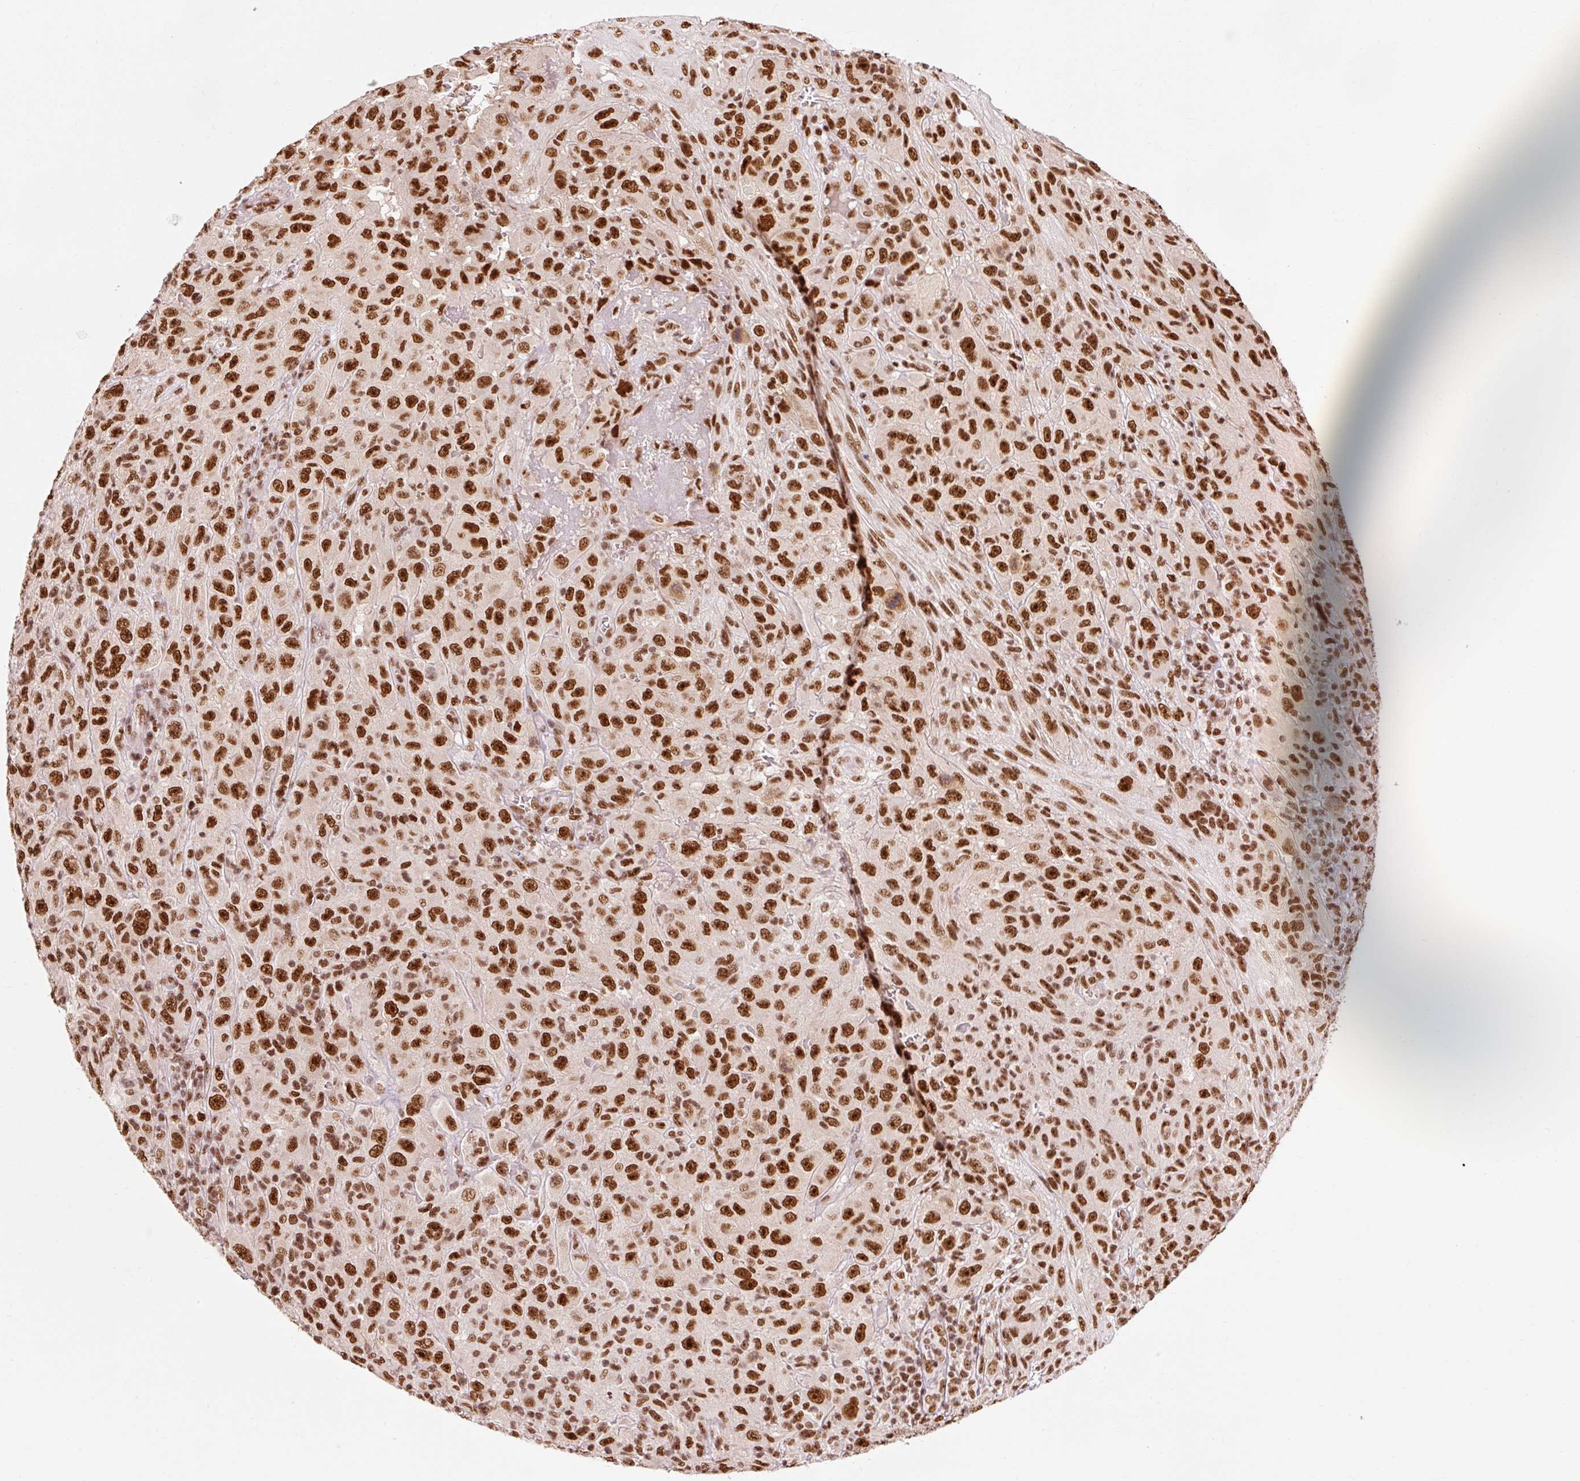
{"staining": {"intensity": "strong", "quantity": ">75%", "location": "nuclear"}, "tissue": "melanoma", "cell_type": "Tumor cells", "image_type": "cancer", "snomed": [{"axis": "morphology", "description": "Malignant melanoma, NOS"}, {"axis": "topography", "description": "Skin"}], "caption": "Malignant melanoma stained with a protein marker reveals strong staining in tumor cells.", "gene": "ZBTB44", "patient": {"sex": "female", "age": 91}}